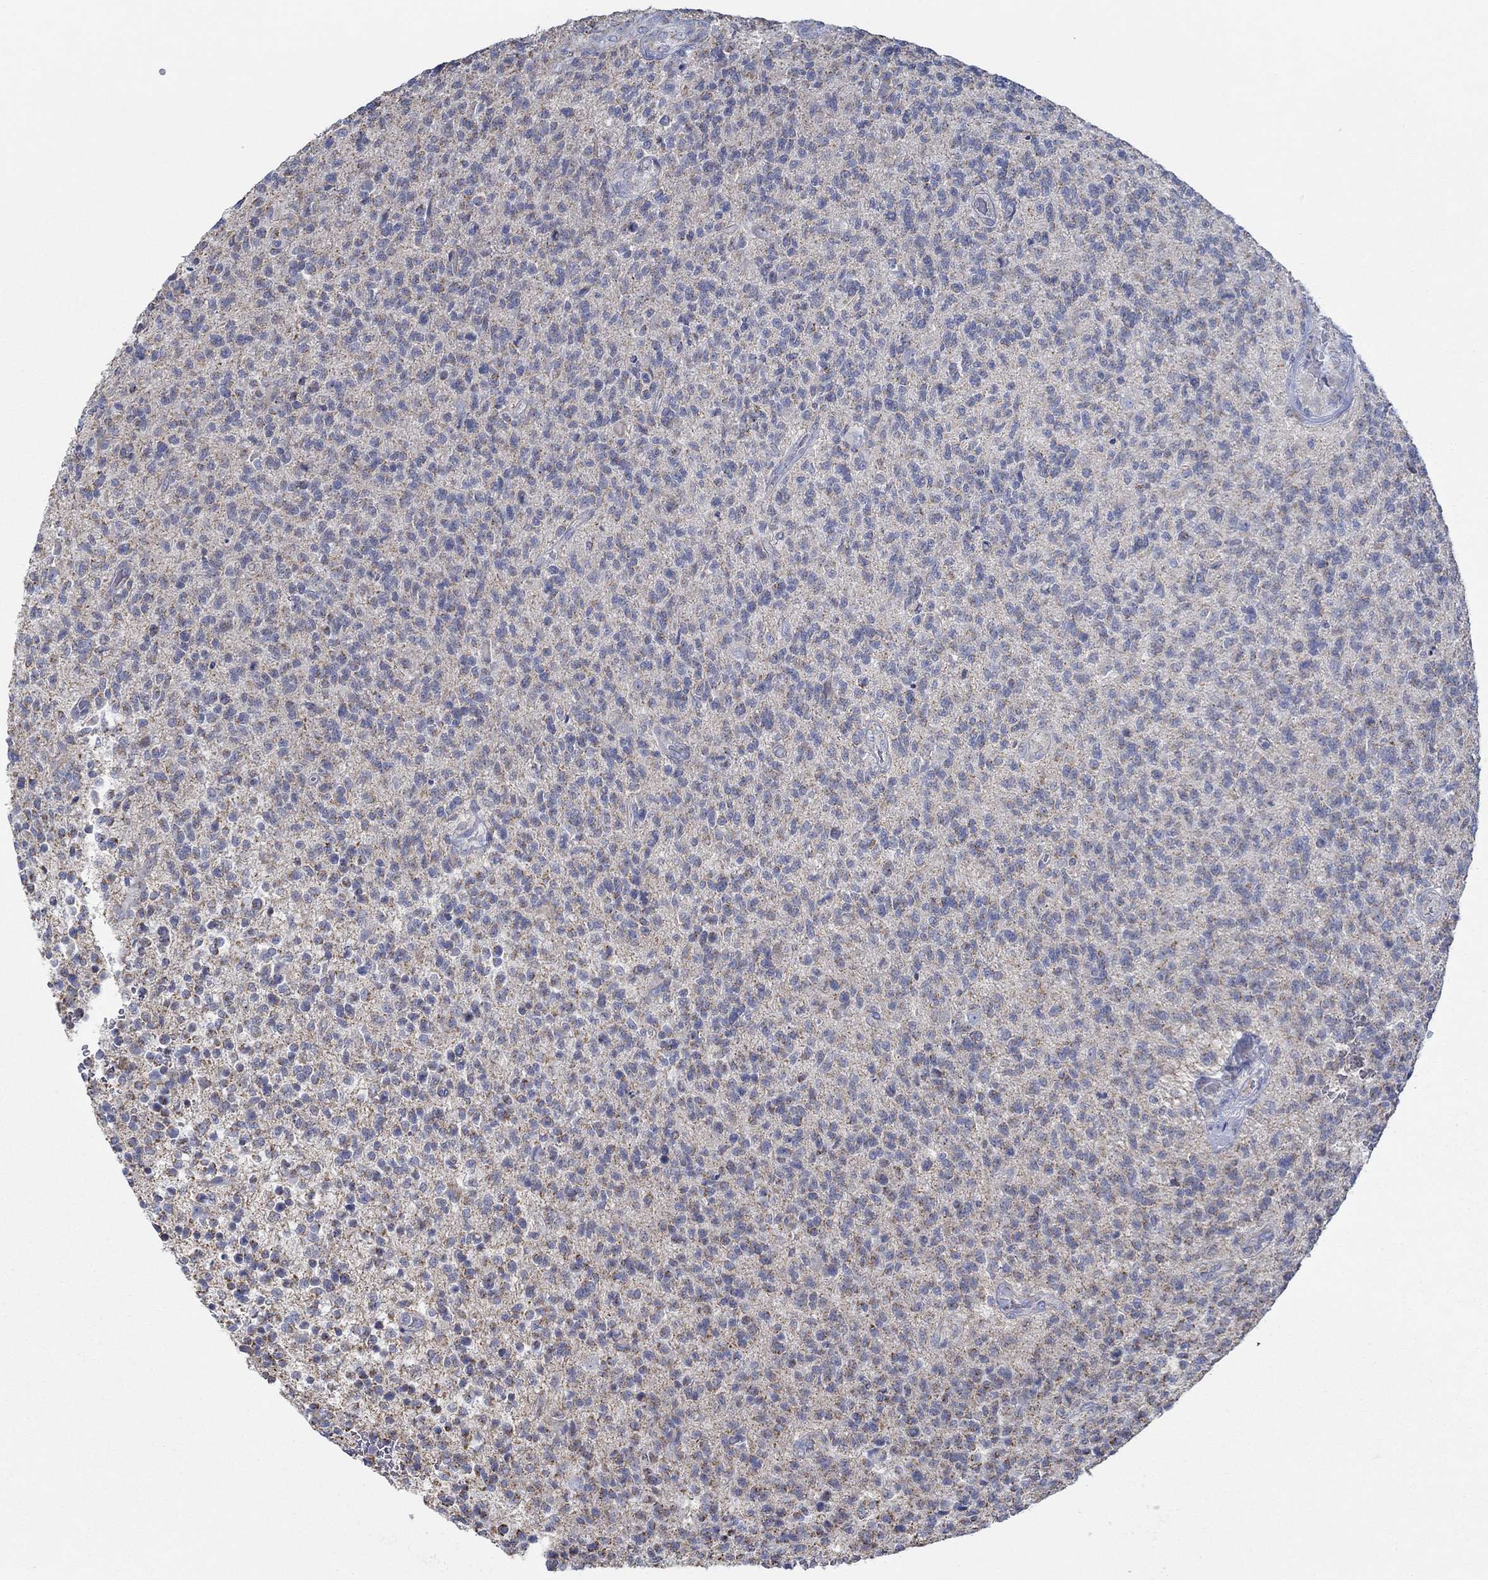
{"staining": {"intensity": "moderate", "quantity": "<25%", "location": "cytoplasmic/membranous"}, "tissue": "glioma", "cell_type": "Tumor cells", "image_type": "cancer", "snomed": [{"axis": "morphology", "description": "Glioma, malignant, High grade"}, {"axis": "topography", "description": "Brain"}], "caption": "Immunohistochemistry (IHC) photomicrograph of malignant high-grade glioma stained for a protein (brown), which demonstrates low levels of moderate cytoplasmic/membranous positivity in about <25% of tumor cells.", "gene": "GLOD5", "patient": {"sex": "male", "age": 56}}